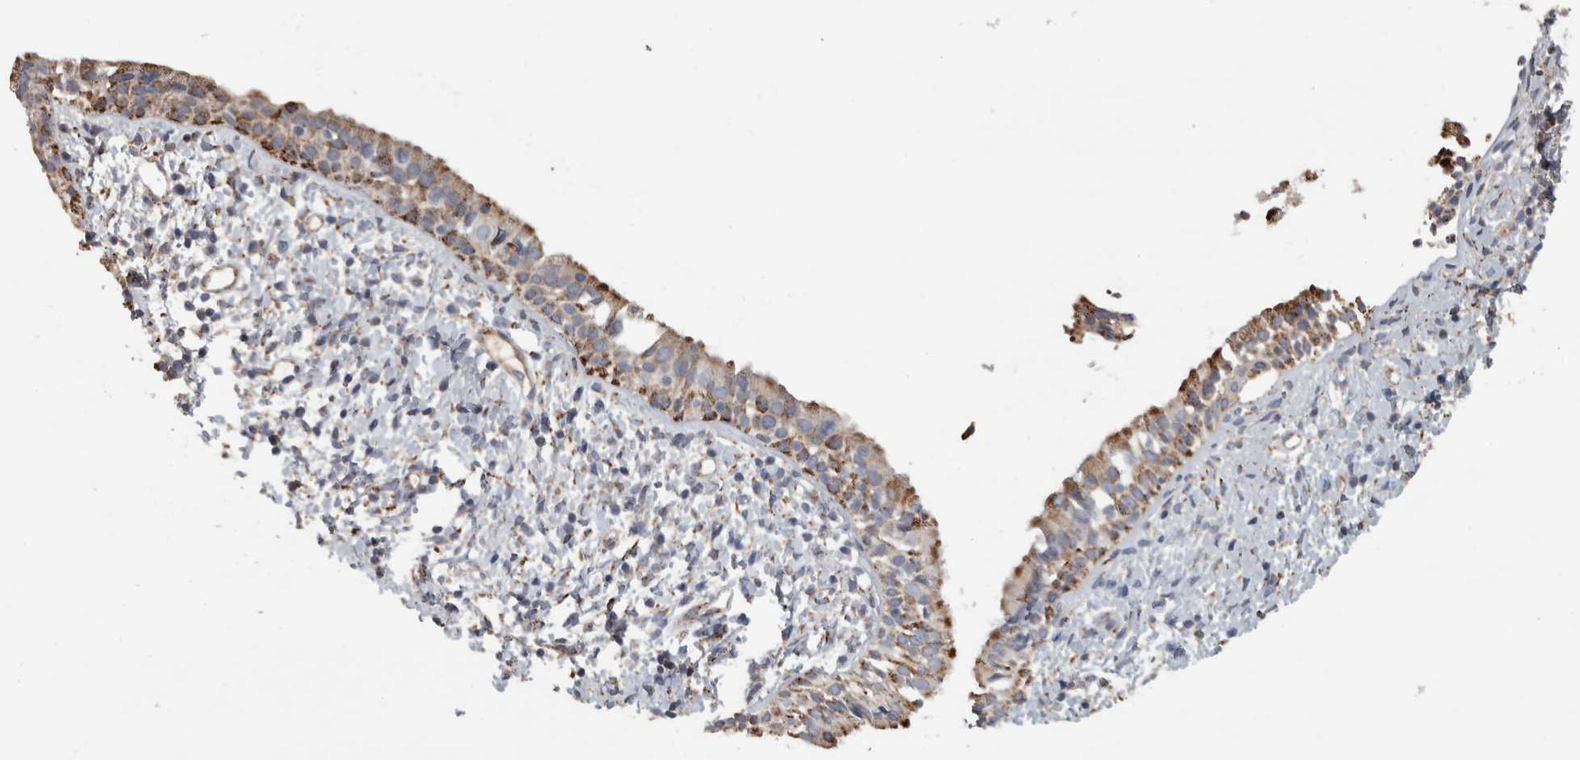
{"staining": {"intensity": "strong", "quantity": ">75%", "location": "cytoplasmic/membranous"}, "tissue": "nasopharynx", "cell_type": "Respiratory epithelial cells", "image_type": "normal", "snomed": [{"axis": "morphology", "description": "Normal tissue, NOS"}, {"axis": "topography", "description": "Nasopharynx"}], "caption": "The histopathology image demonstrates staining of unremarkable nasopharynx, revealing strong cytoplasmic/membranous protein expression (brown color) within respiratory epithelial cells. The staining is performed using DAB brown chromogen to label protein expression. The nuclei are counter-stained blue using hematoxylin.", "gene": "FAM78A", "patient": {"sex": "male", "age": 22}}